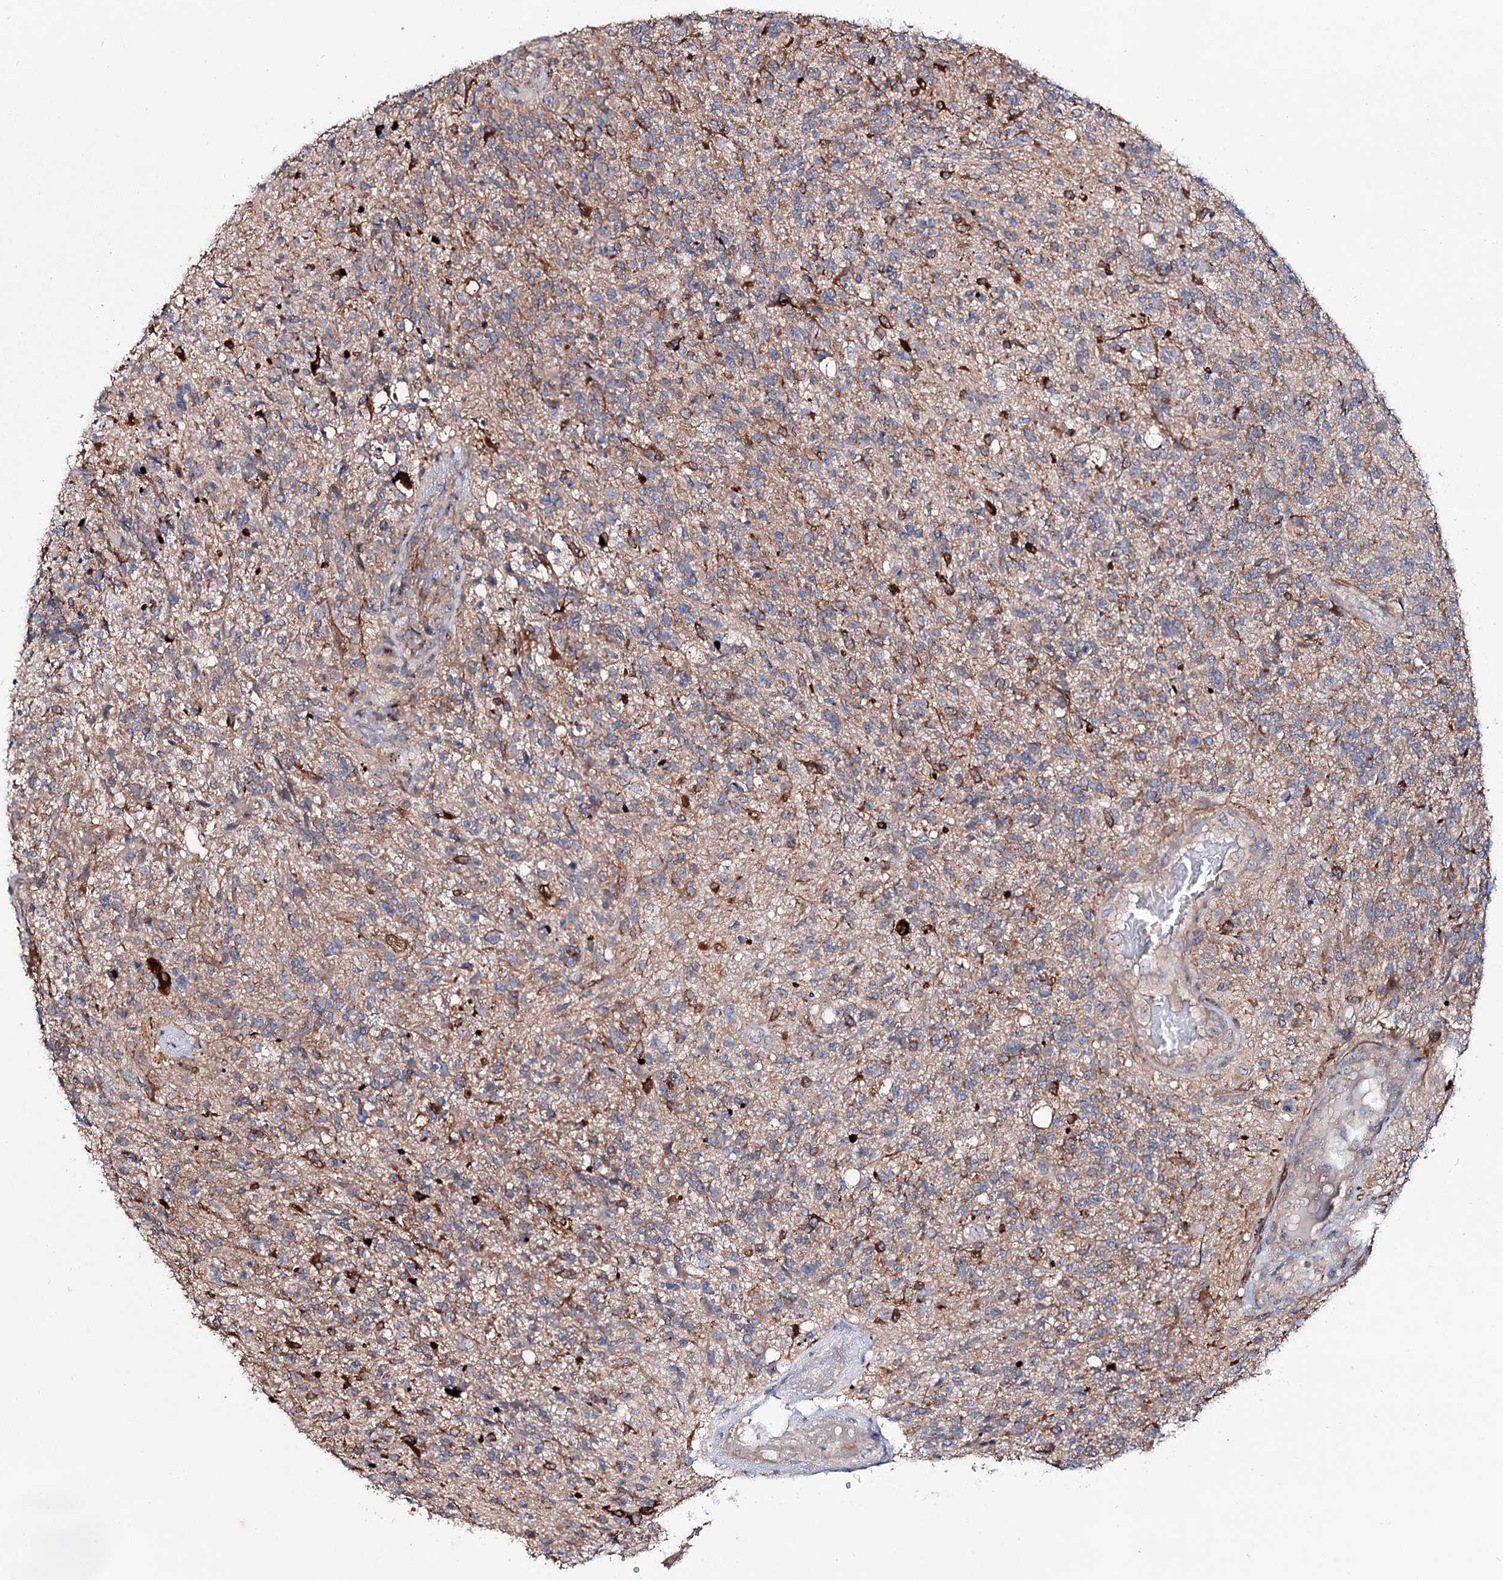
{"staining": {"intensity": "moderate", "quantity": "<25%", "location": "cytoplasmic/membranous"}, "tissue": "glioma", "cell_type": "Tumor cells", "image_type": "cancer", "snomed": [{"axis": "morphology", "description": "Glioma, malignant, High grade"}, {"axis": "topography", "description": "Brain"}], "caption": "Glioma was stained to show a protein in brown. There is low levels of moderate cytoplasmic/membranous staining in approximately <25% of tumor cells. Using DAB (brown) and hematoxylin (blue) stains, captured at high magnification using brightfield microscopy.", "gene": "SEC24A", "patient": {"sex": "male", "age": 56}}